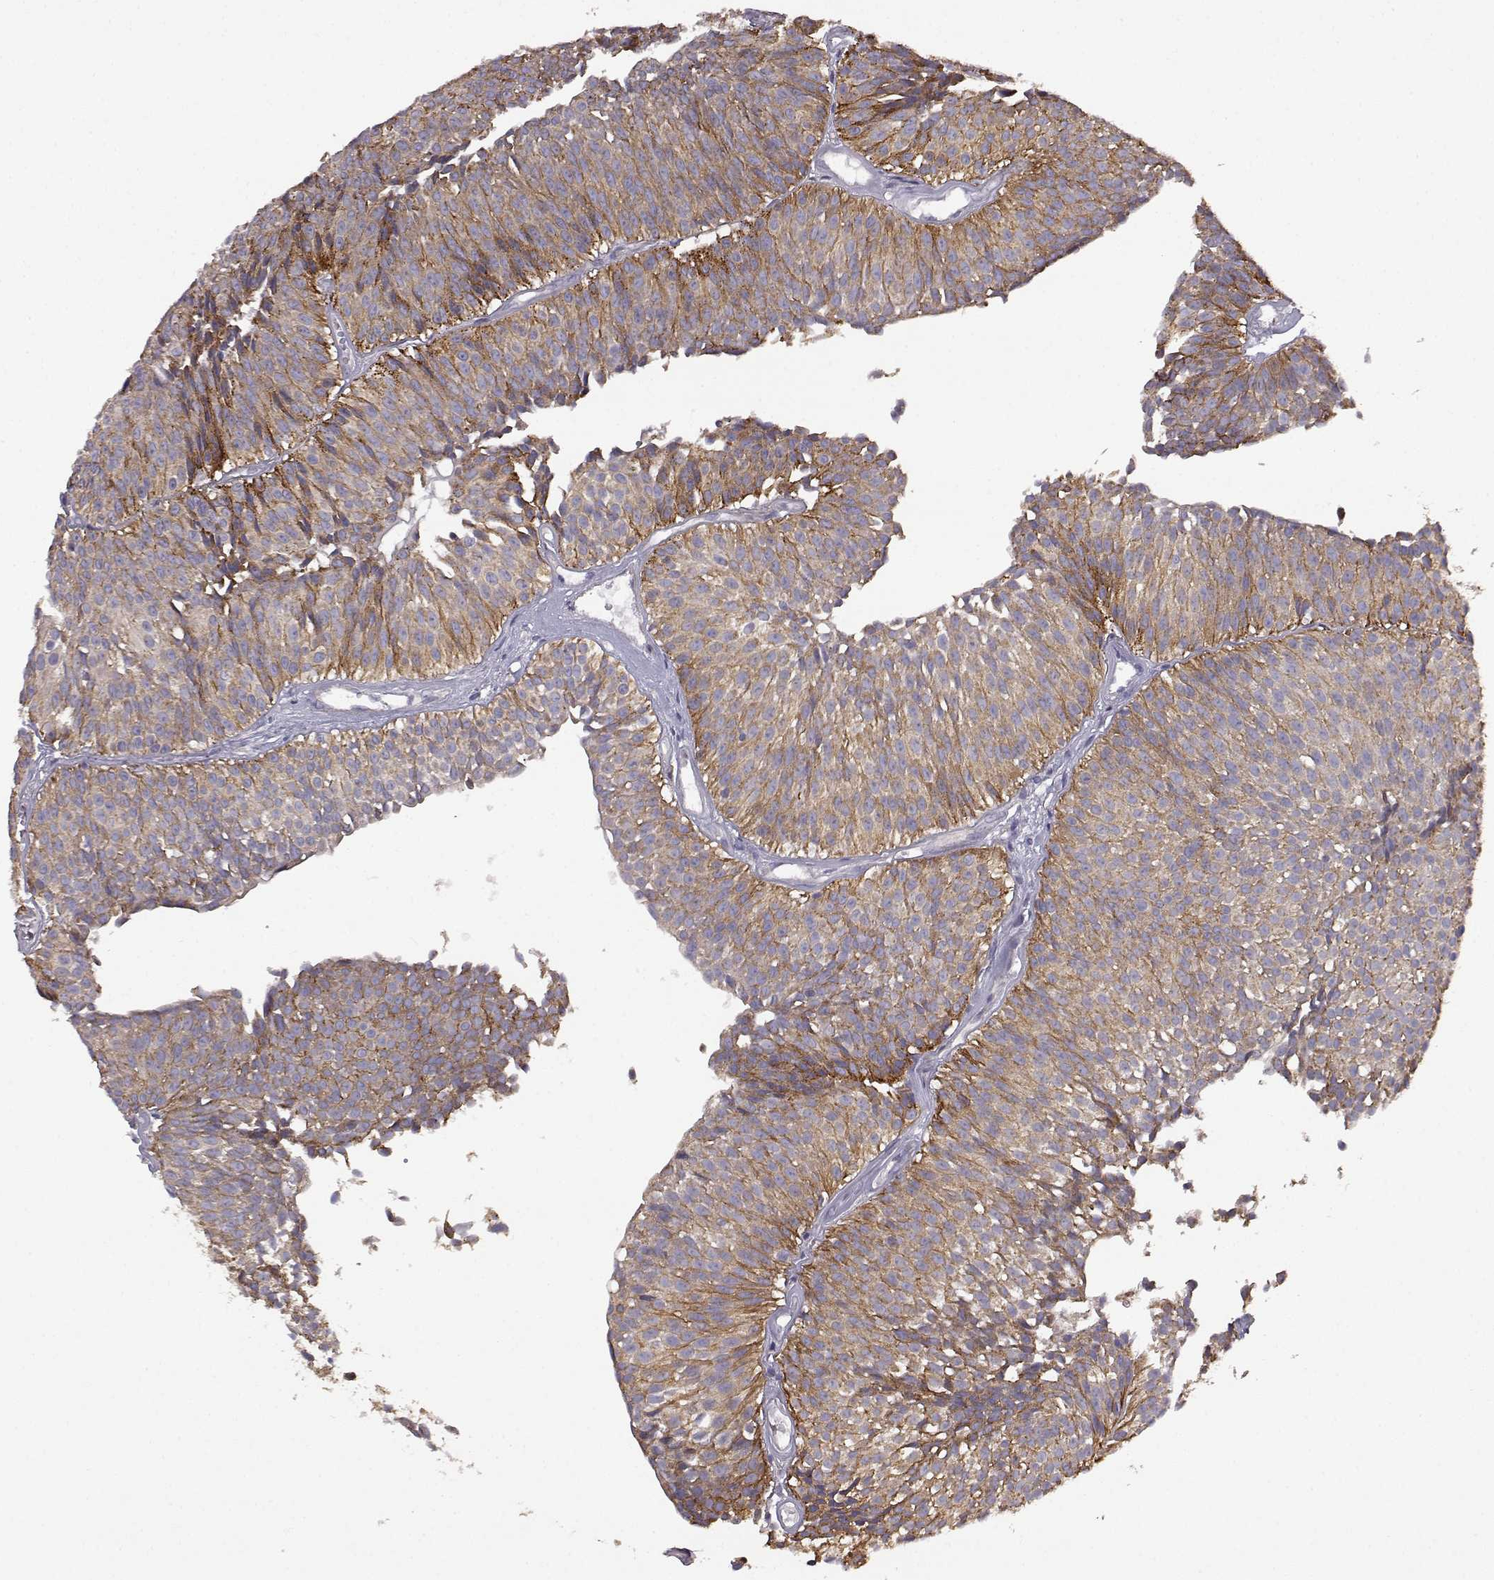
{"staining": {"intensity": "moderate", "quantity": "25%-75%", "location": "cytoplasmic/membranous"}, "tissue": "urothelial cancer", "cell_type": "Tumor cells", "image_type": "cancer", "snomed": [{"axis": "morphology", "description": "Urothelial carcinoma, Low grade"}, {"axis": "topography", "description": "Urinary bladder"}], "caption": "A micrograph of urothelial cancer stained for a protein reveals moderate cytoplasmic/membranous brown staining in tumor cells.", "gene": "DDC", "patient": {"sex": "male", "age": 63}}